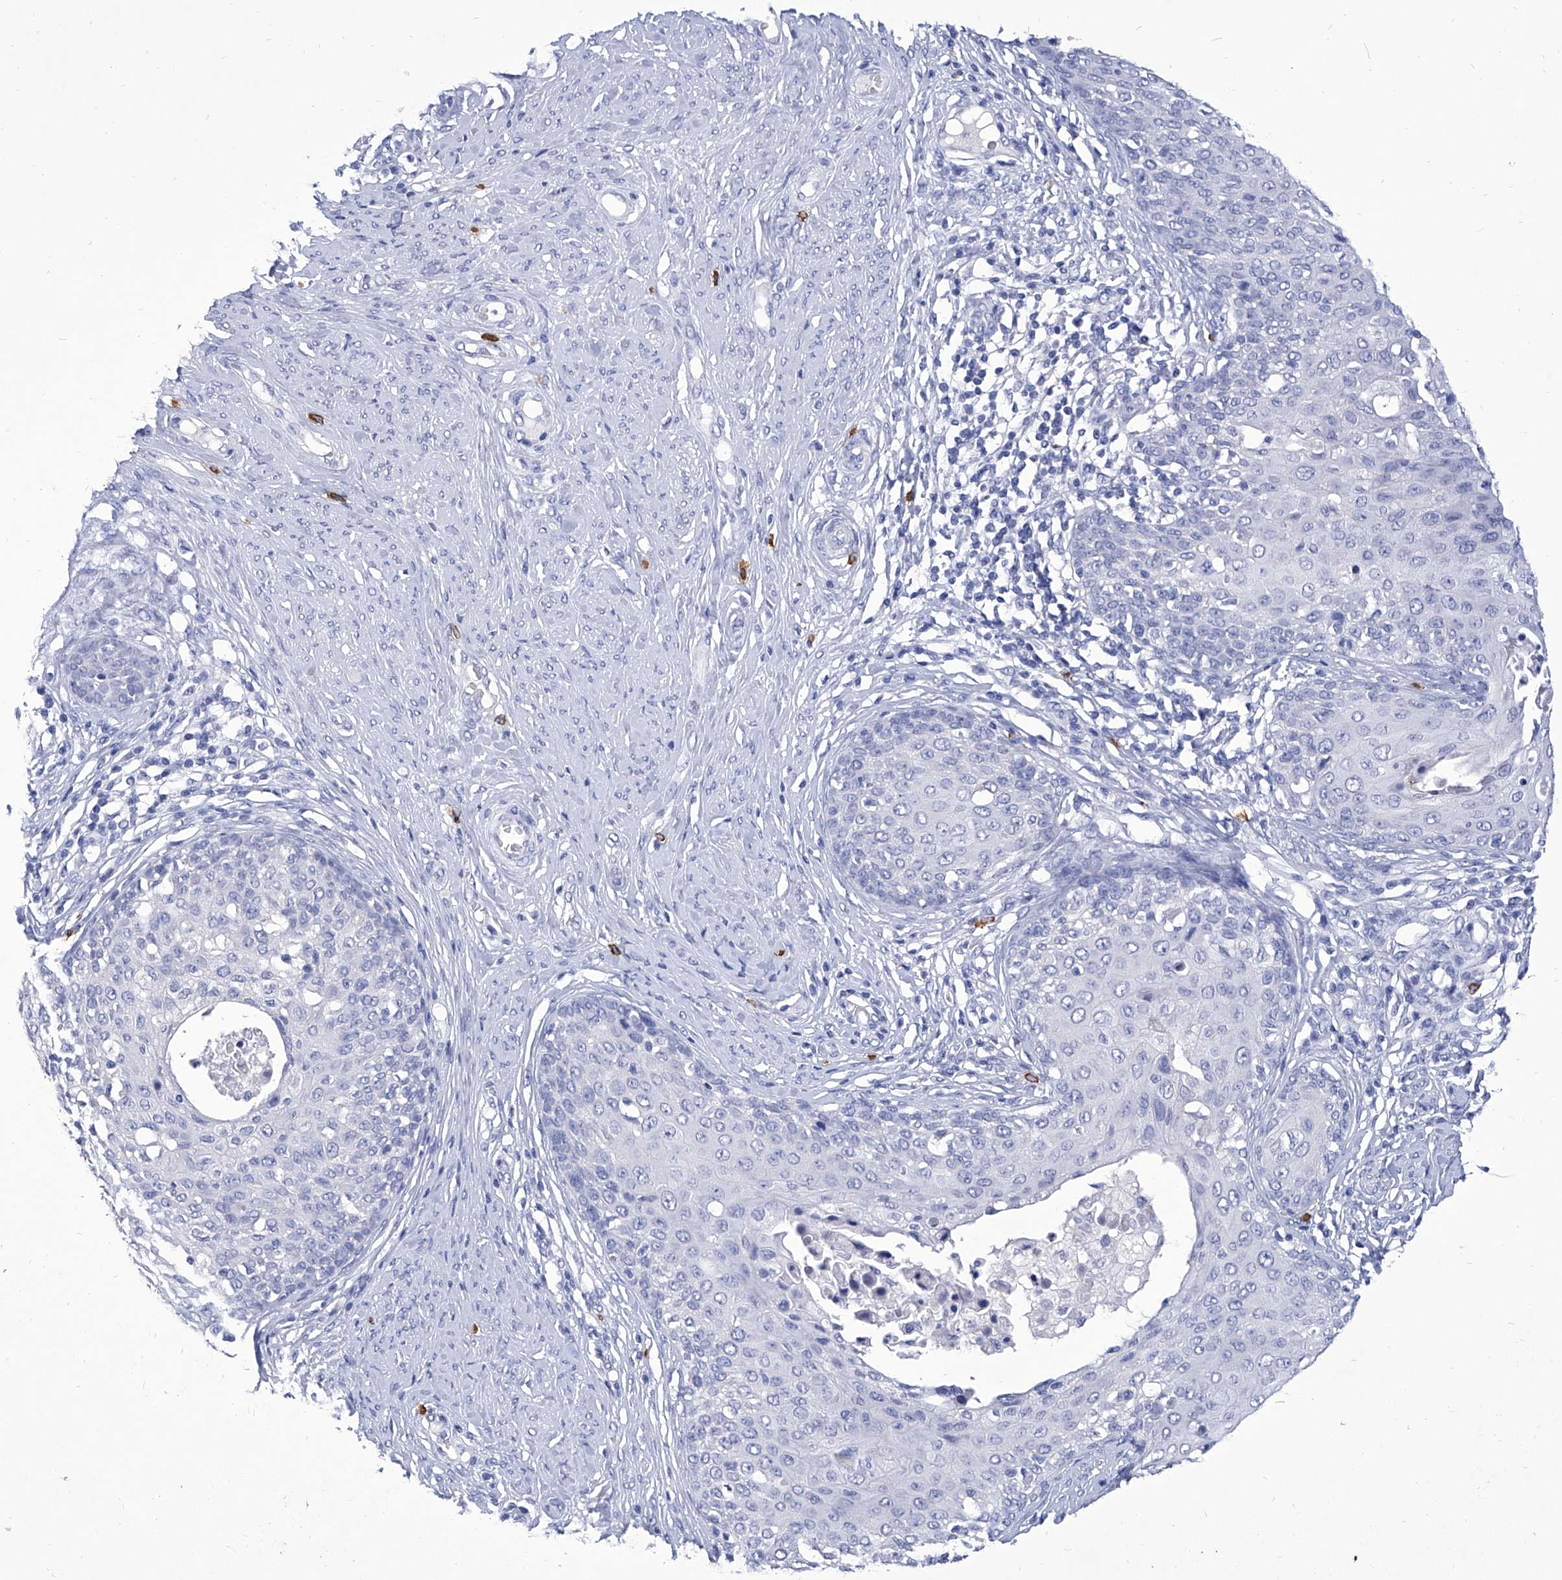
{"staining": {"intensity": "negative", "quantity": "none", "location": "none"}, "tissue": "cervical cancer", "cell_type": "Tumor cells", "image_type": "cancer", "snomed": [{"axis": "morphology", "description": "Squamous cell carcinoma, NOS"}, {"axis": "morphology", "description": "Adenocarcinoma, NOS"}, {"axis": "topography", "description": "Cervix"}], "caption": "Protein analysis of cervical cancer (squamous cell carcinoma) demonstrates no significant positivity in tumor cells.", "gene": "IFNL2", "patient": {"sex": "female", "age": 52}}